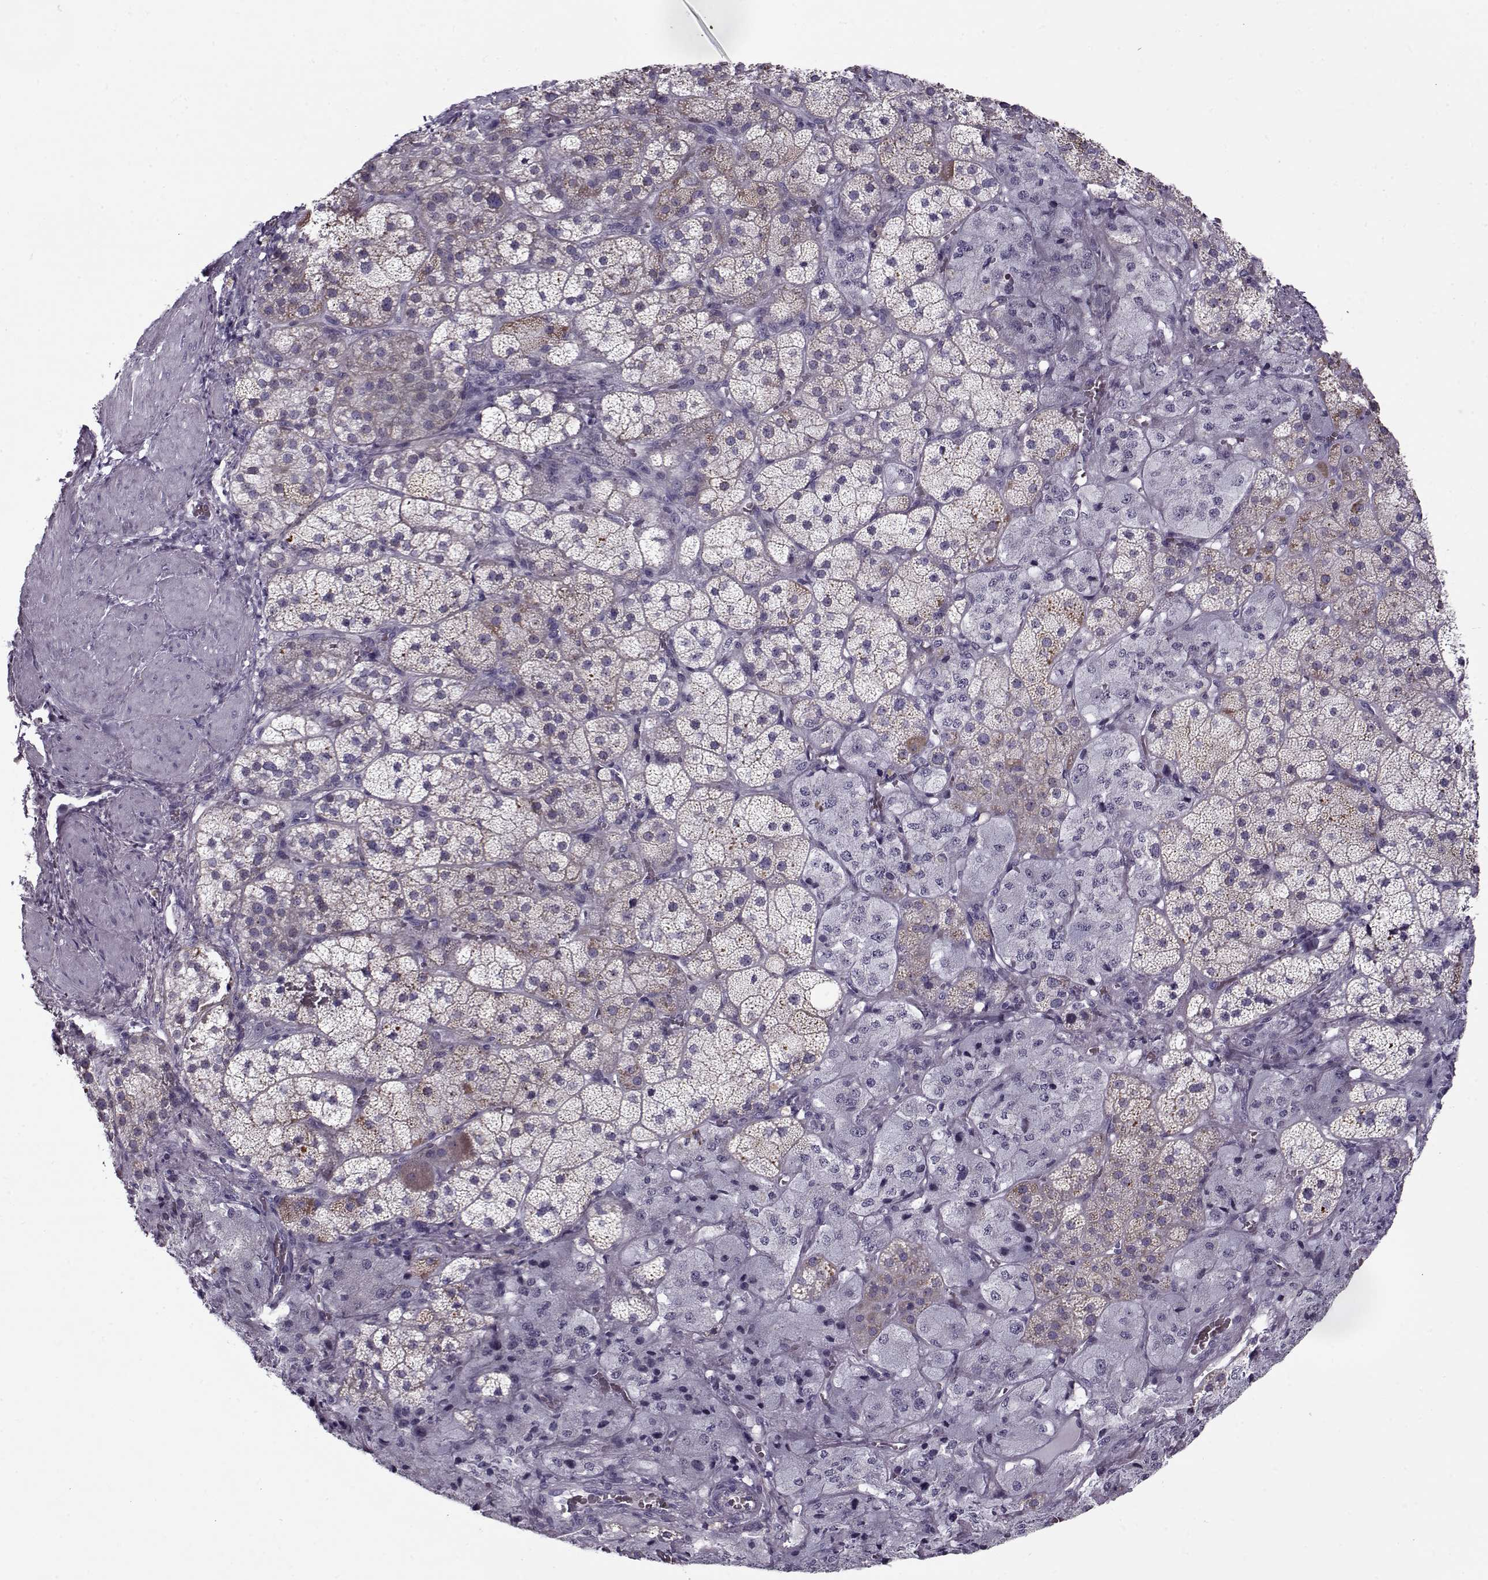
{"staining": {"intensity": "moderate", "quantity": "<25%", "location": "cytoplasmic/membranous"}, "tissue": "adrenal gland", "cell_type": "Glandular cells", "image_type": "normal", "snomed": [{"axis": "morphology", "description": "Normal tissue, NOS"}, {"axis": "topography", "description": "Adrenal gland"}], "caption": "Moderate cytoplasmic/membranous positivity is present in about <25% of glandular cells in benign adrenal gland.", "gene": "PP2D1", "patient": {"sex": "male", "age": 57}}